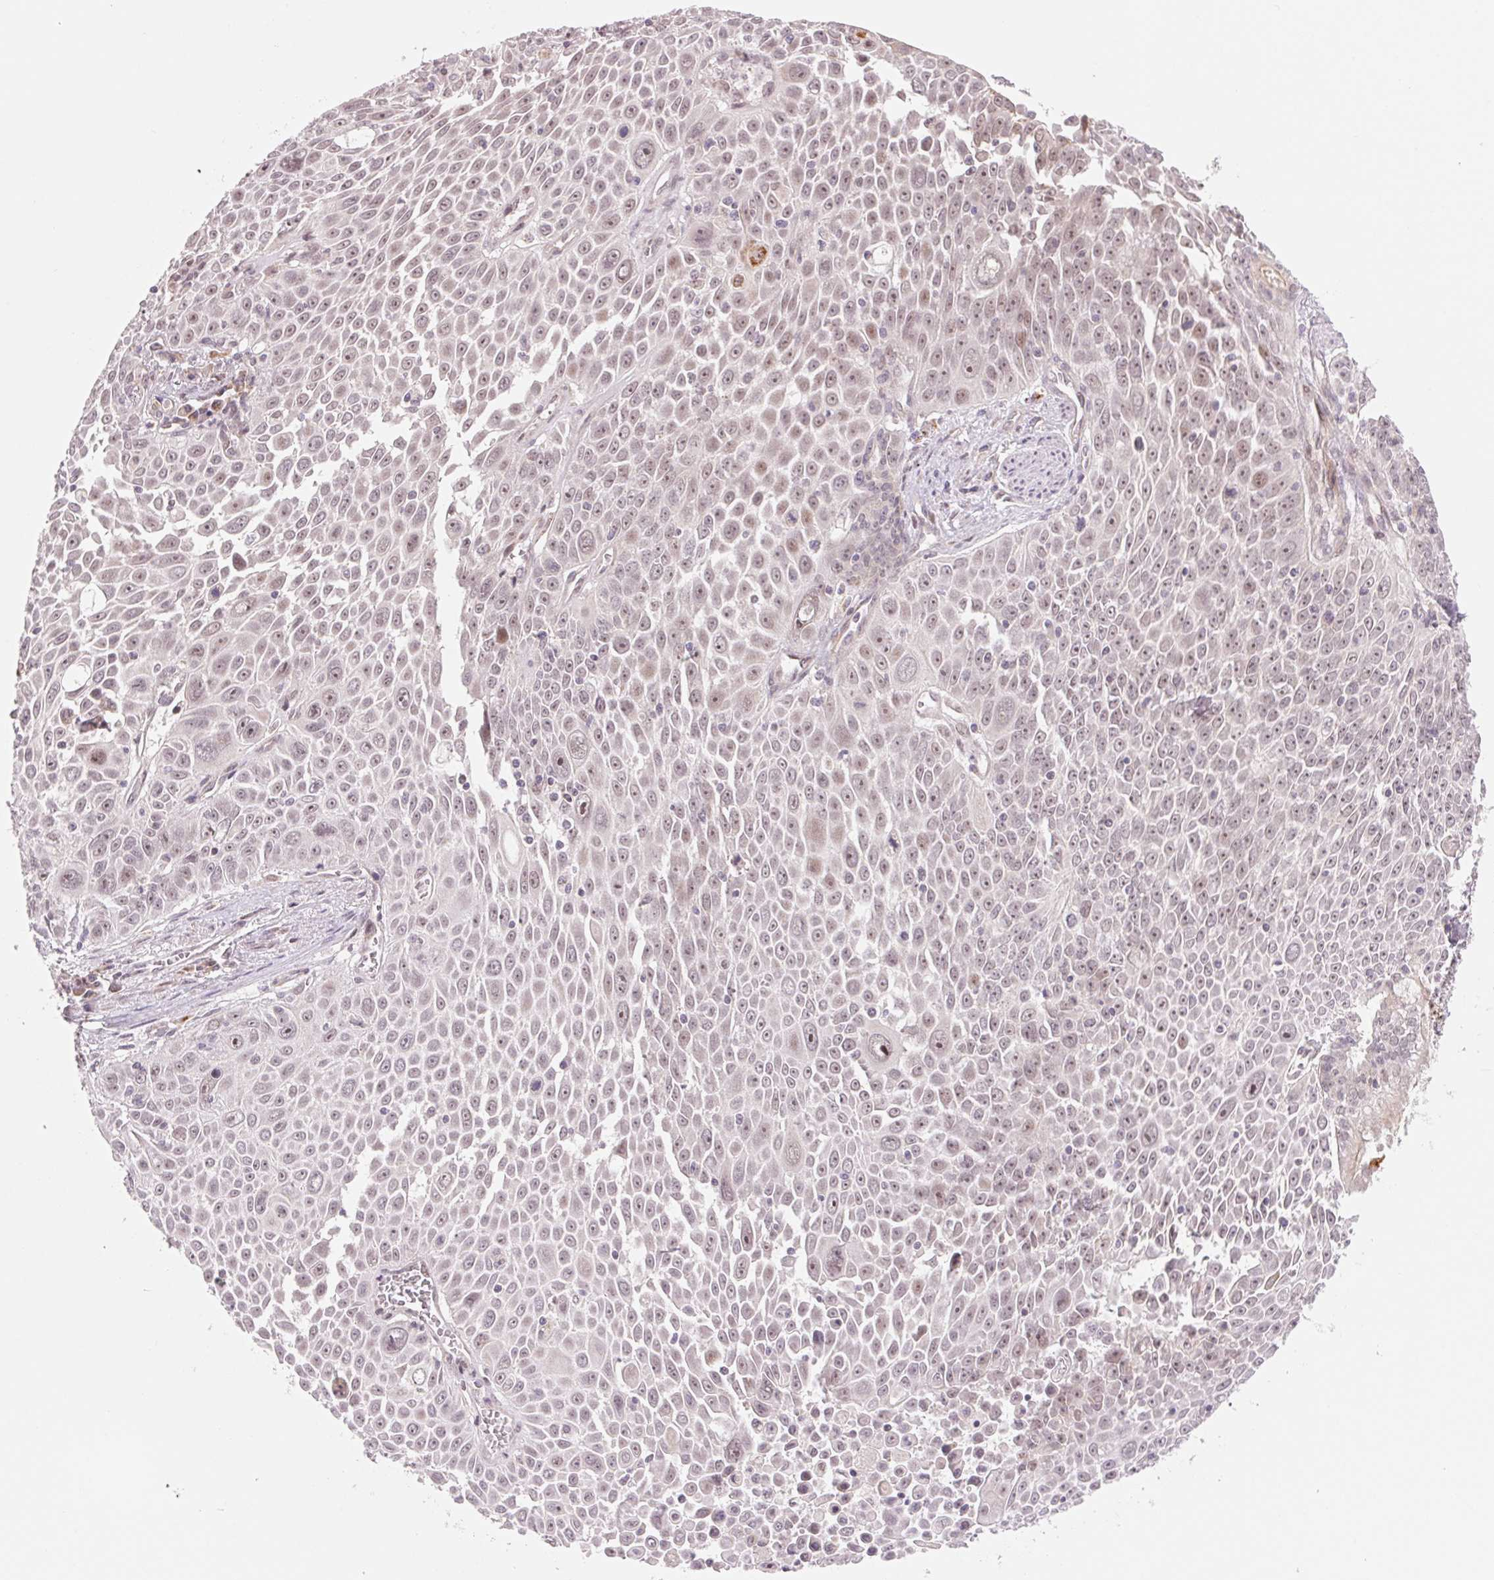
{"staining": {"intensity": "weak", "quantity": "25%-75%", "location": "nuclear"}, "tissue": "lung cancer", "cell_type": "Tumor cells", "image_type": "cancer", "snomed": [{"axis": "morphology", "description": "Squamous cell carcinoma, NOS"}, {"axis": "morphology", "description": "Squamous cell carcinoma, metastatic, NOS"}, {"axis": "topography", "description": "Lymph node"}, {"axis": "topography", "description": "Lung"}], "caption": "Human lung metastatic squamous cell carcinoma stained with a protein marker reveals weak staining in tumor cells.", "gene": "ARHGAP32", "patient": {"sex": "female", "age": 62}}